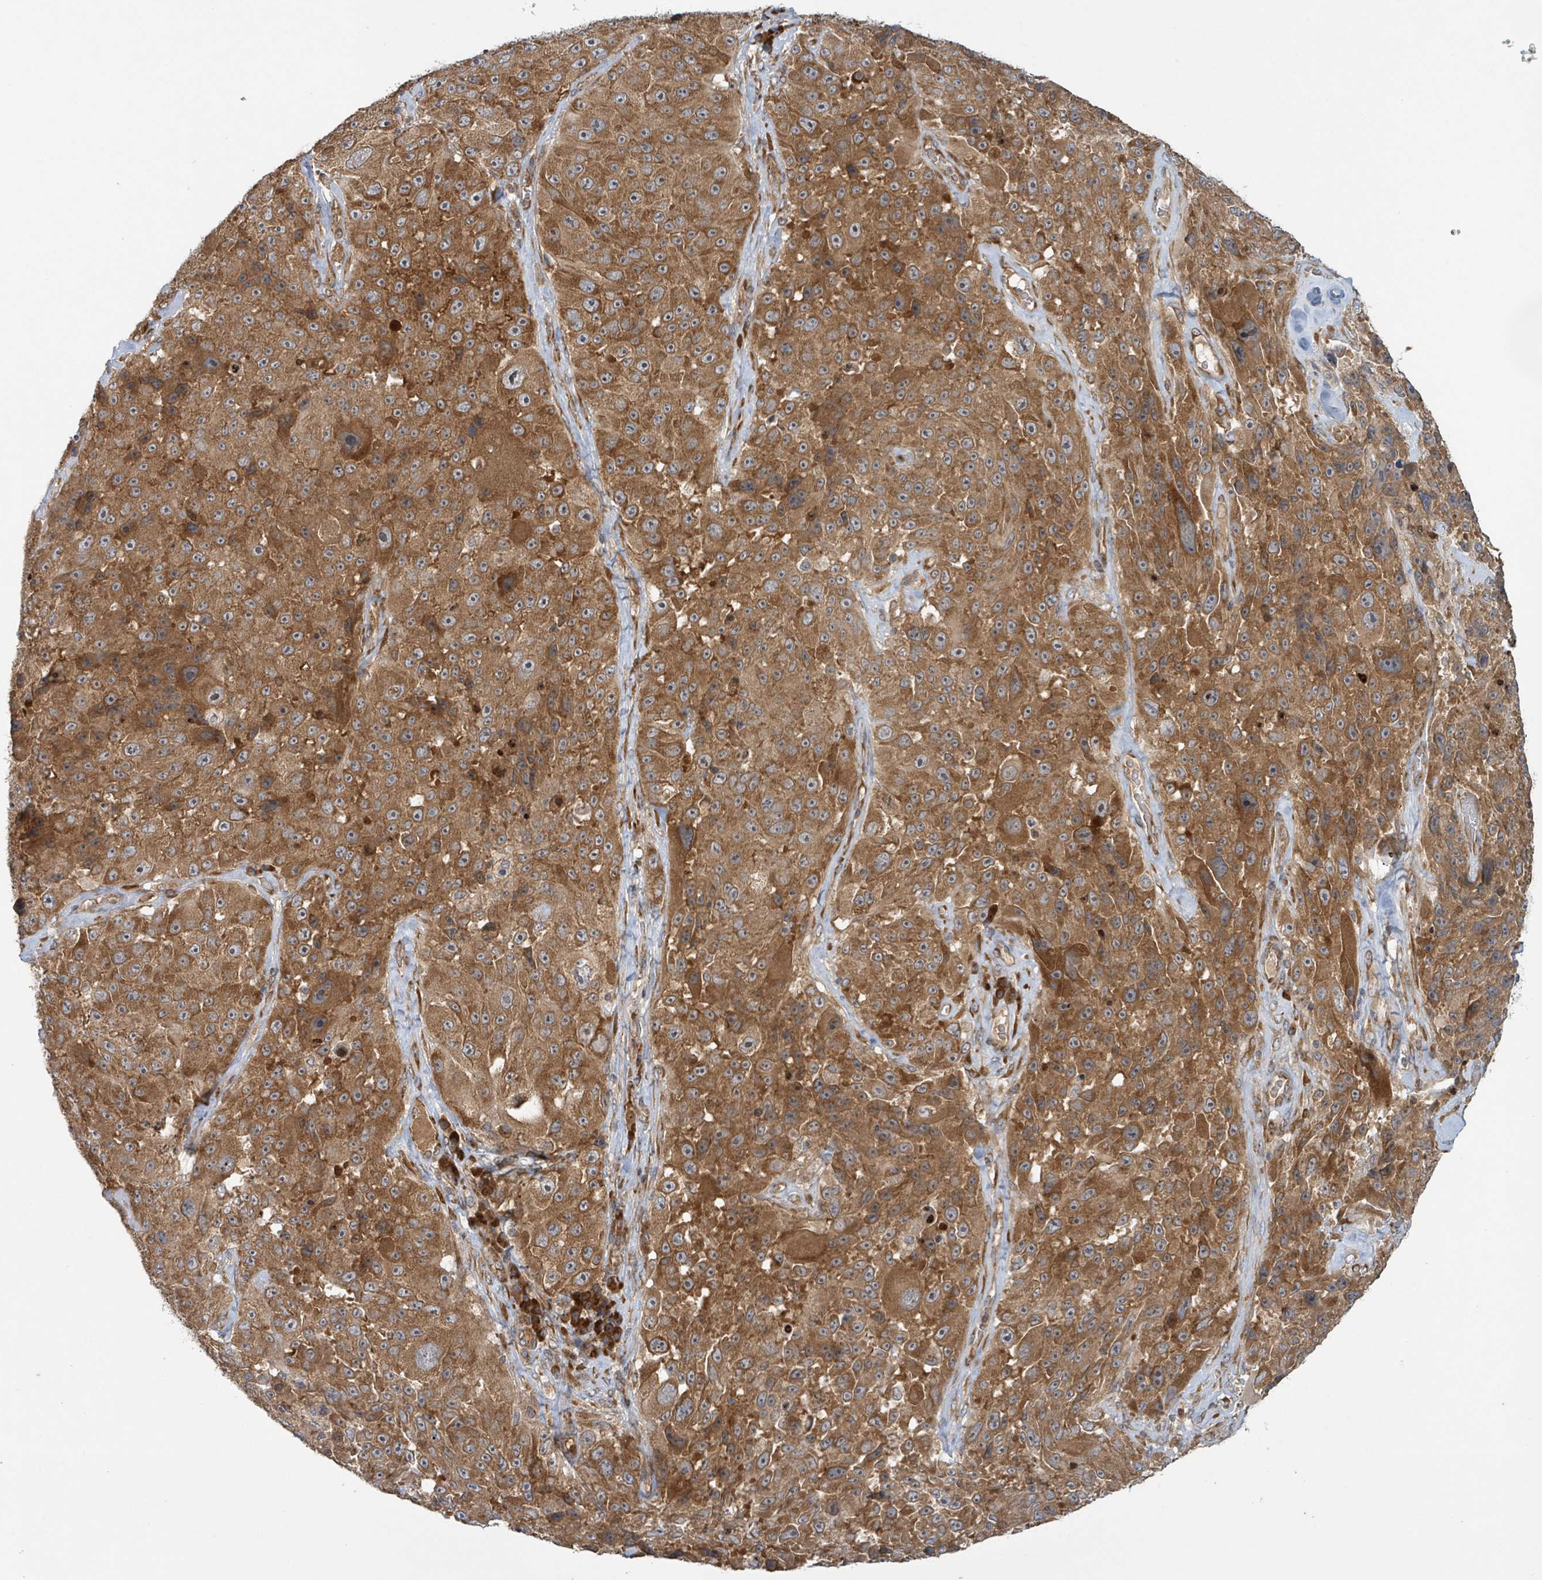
{"staining": {"intensity": "strong", "quantity": ">75%", "location": "cytoplasmic/membranous"}, "tissue": "melanoma", "cell_type": "Tumor cells", "image_type": "cancer", "snomed": [{"axis": "morphology", "description": "Malignant melanoma, Metastatic site"}, {"axis": "topography", "description": "Lymph node"}], "caption": "Protein staining of melanoma tissue exhibits strong cytoplasmic/membranous positivity in approximately >75% of tumor cells. (IHC, brightfield microscopy, high magnification).", "gene": "OR51E1", "patient": {"sex": "male", "age": 62}}